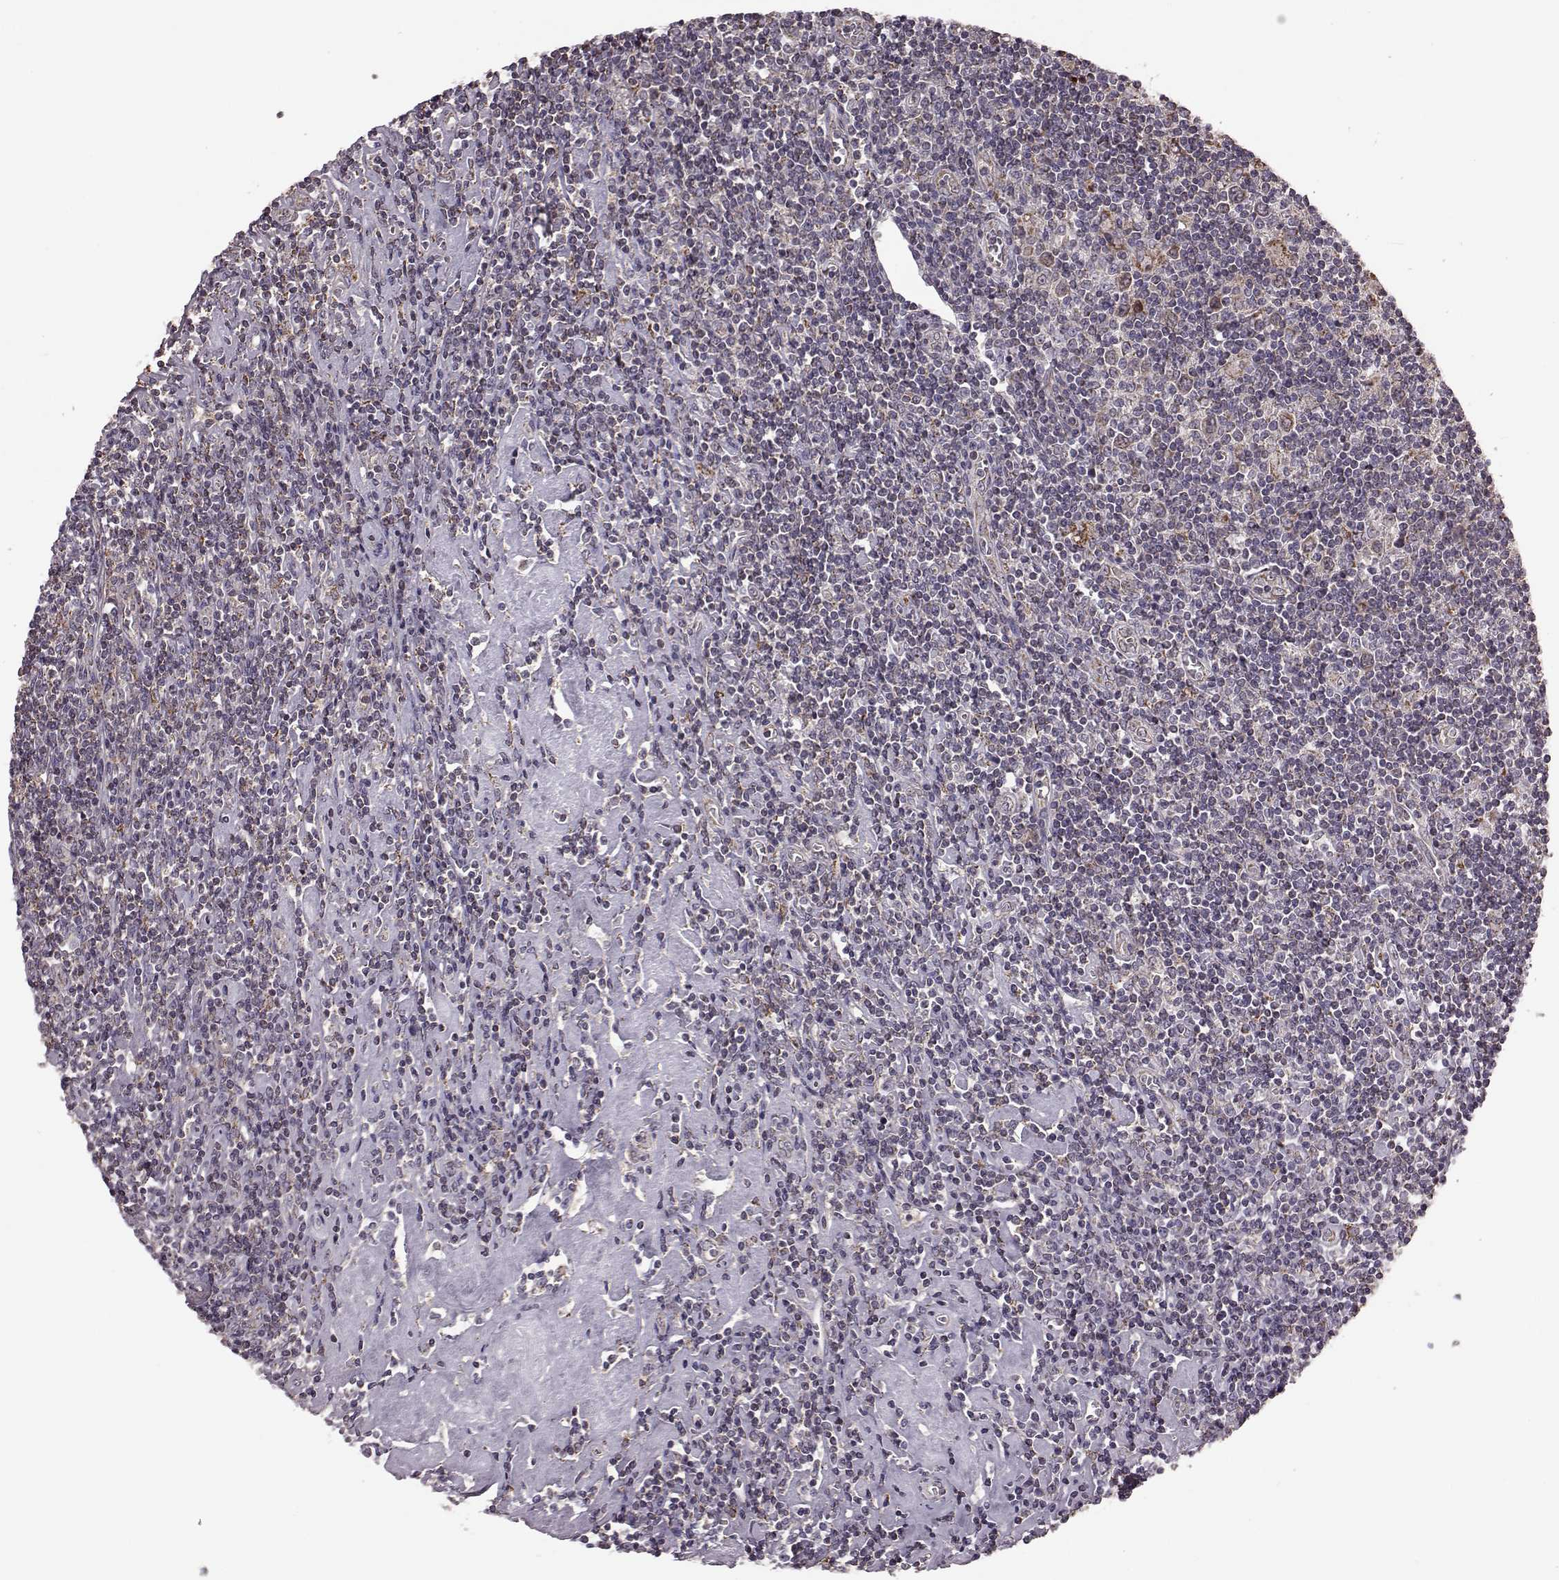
{"staining": {"intensity": "weak", "quantity": ">75%", "location": "cytoplasmic/membranous"}, "tissue": "lymphoma", "cell_type": "Tumor cells", "image_type": "cancer", "snomed": [{"axis": "morphology", "description": "Hodgkin's disease, NOS"}, {"axis": "topography", "description": "Lymph node"}], "caption": "Protein analysis of Hodgkin's disease tissue displays weak cytoplasmic/membranous expression in about >75% of tumor cells.", "gene": "PUDP", "patient": {"sex": "male", "age": 40}}